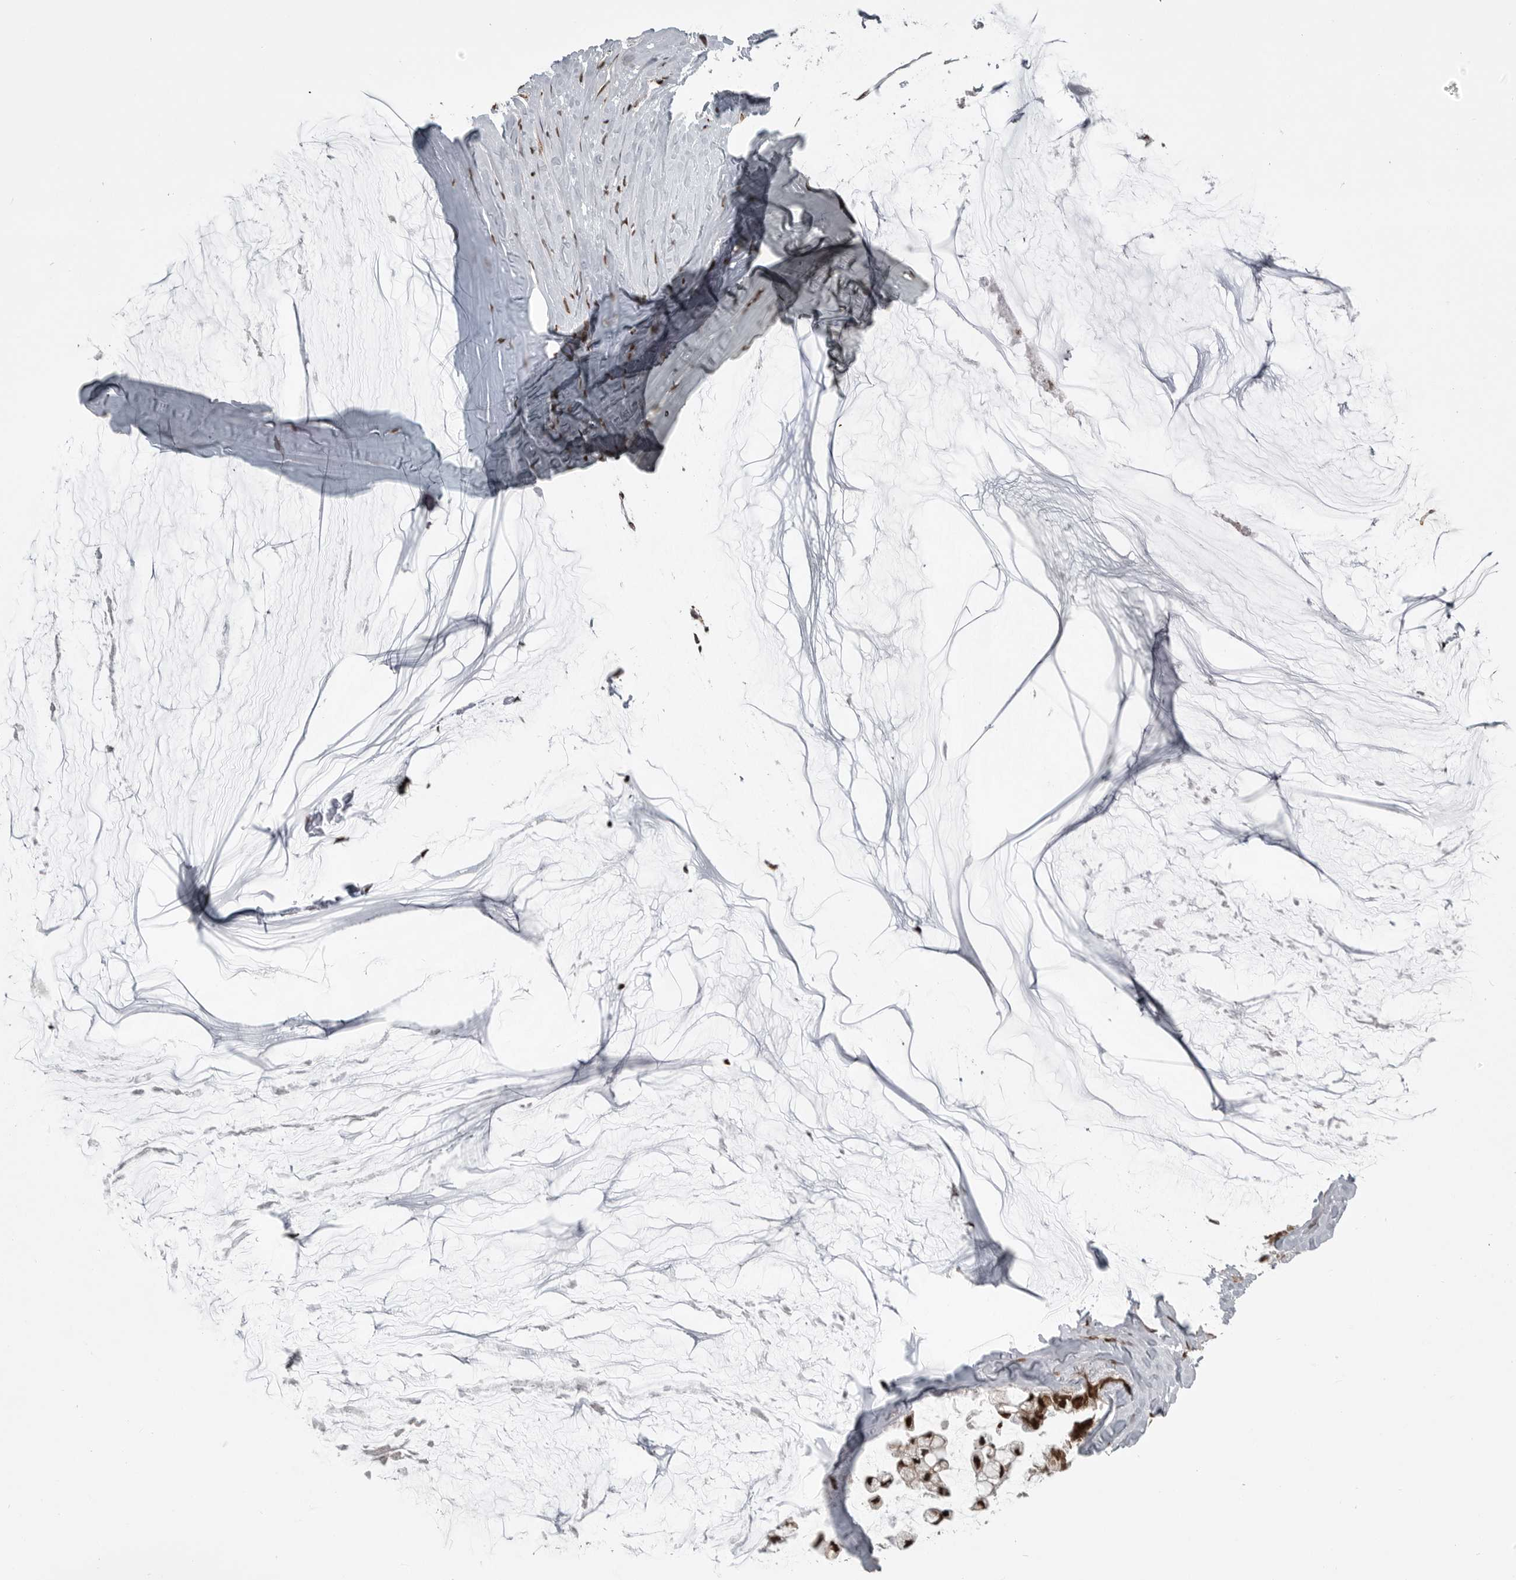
{"staining": {"intensity": "strong", "quantity": ">75%", "location": "nuclear"}, "tissue": "ovarian cancer", "cell_type": "Tumor cells", "image_type": "cancer", "snomed": [{"axis": "morphology", "description": "Cystadenocarcinoma, mucinous, NOS"}, {"axis": "topography", "description": "Ovary"}], "caption": "High-magnification brightfield microscopy of ovarian cancer stained with DAB (3,3'-diaminobenzidine) (brown) and counterstained with hematoxylin (blue). tumor cells exhibit strong nuclear positivity is seen in approximately>75% of cells.", "gene": "YAF2", "patient": {"sex": "female", "age": 39}}